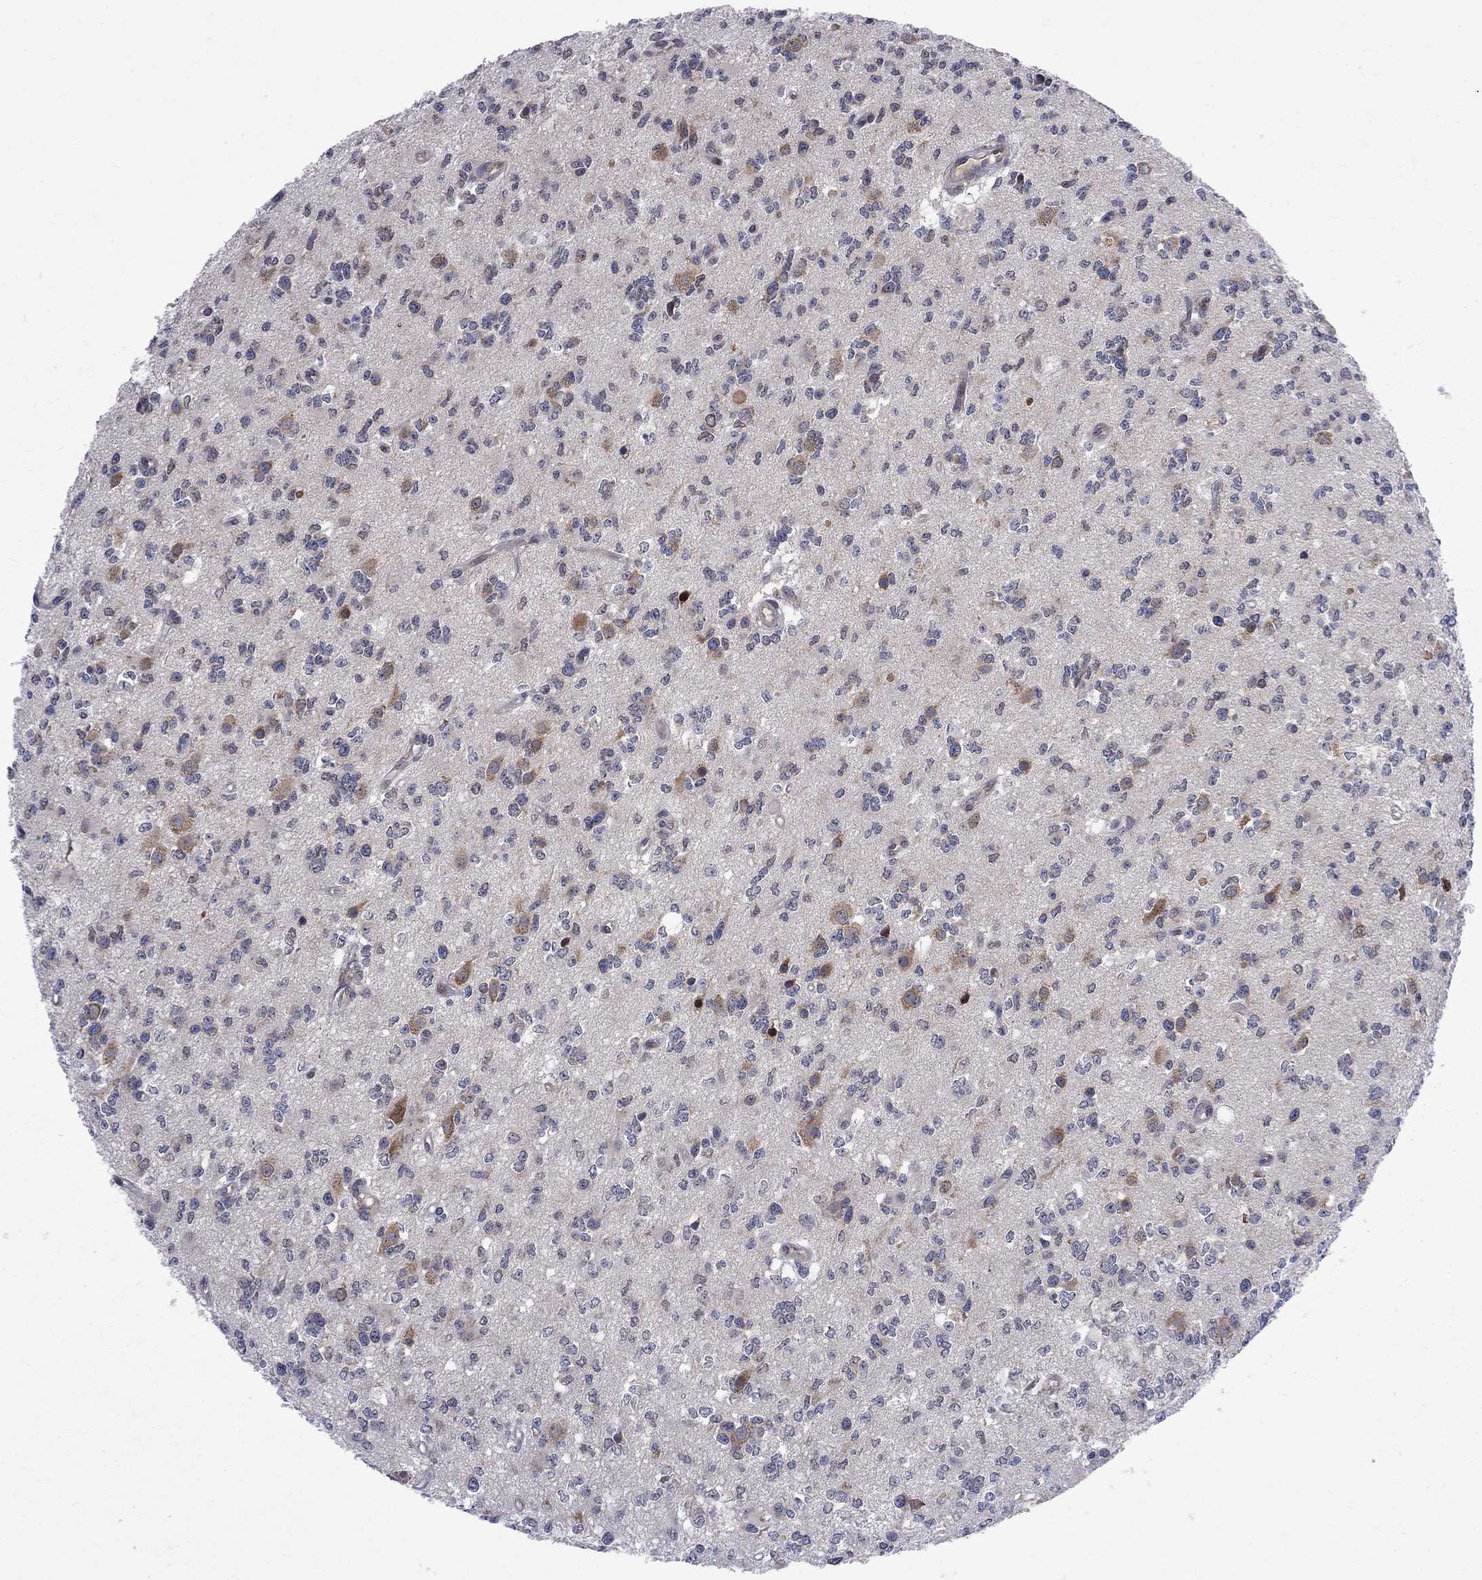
{"staining": {"intensity": "negative", "quantity": "none", "location": "none"}, "tissue": "glioma", "cell_type": "Tumor cells", "image_type": "cancer", "snomed": [{"axis": "morphology", "description": "Glioma, malignant, Low grade"}, {"axis": "topography", "description": "Brain"}], "caption": "The IHC micrograph has no significant positivity in tumor cells of glioma tissue.", "gene": "CNOT11", "patient": {"sex": "female", "age": 45}}